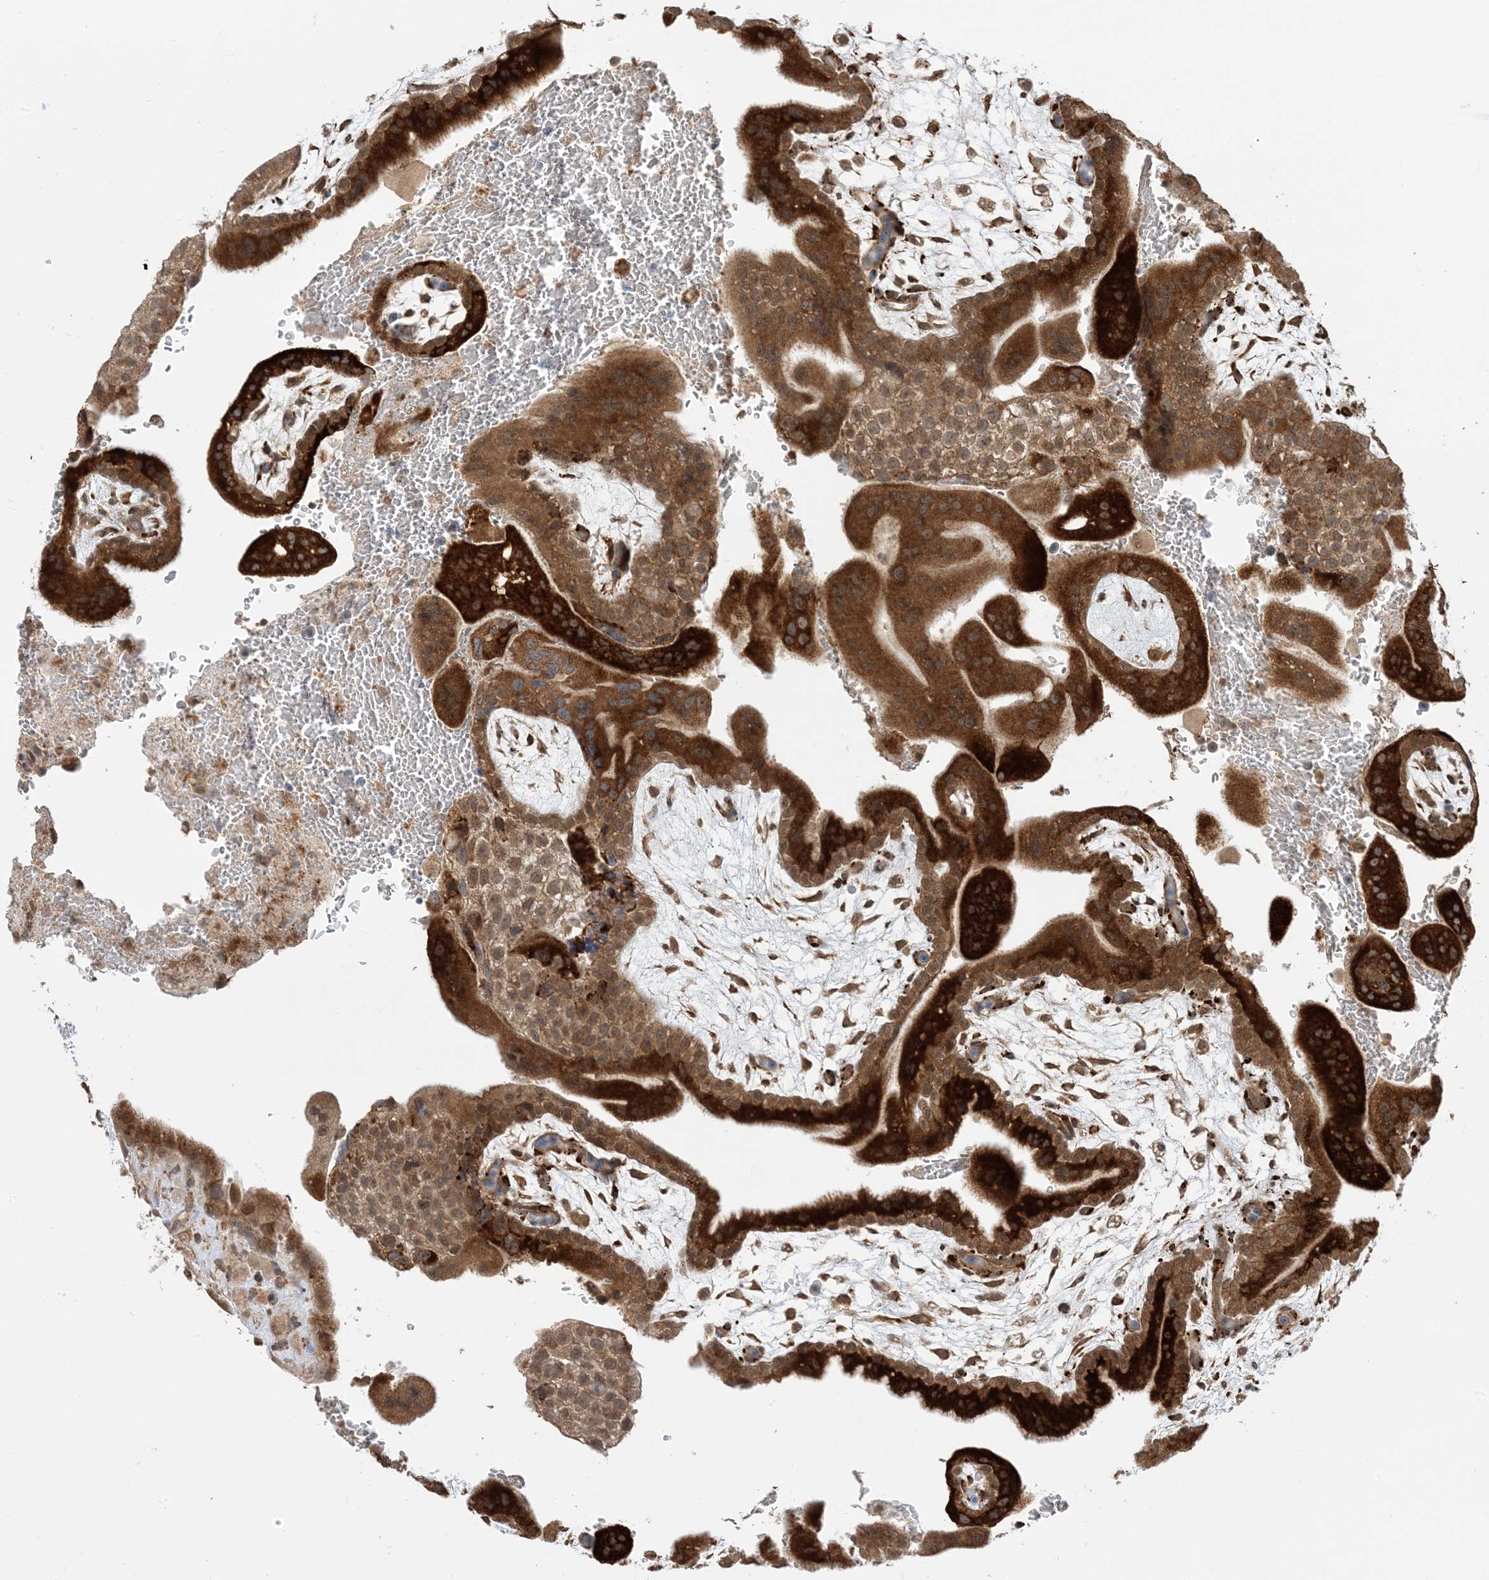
{"staining": {"intensity": "strong", "quantity": ">75%", "location": "cytoplasmic/membranous,nuclear"}, "tissue": "placenta", "cell_type": "Decidual cells", "image_type": "normal", "snomed": [{"axis": "morphology", "description": "Normal tissue, NOS"}, {"axis": "topography", "description": "Placenta"}], "caption": "Human placenta stained for a protein (brown) displays strong cytoplasmic/membranous,nuclear positive expression in approximately >75% of decidual cells.", "gene": "METTL21A", "patient": {"sex": "female", "age": 35}}